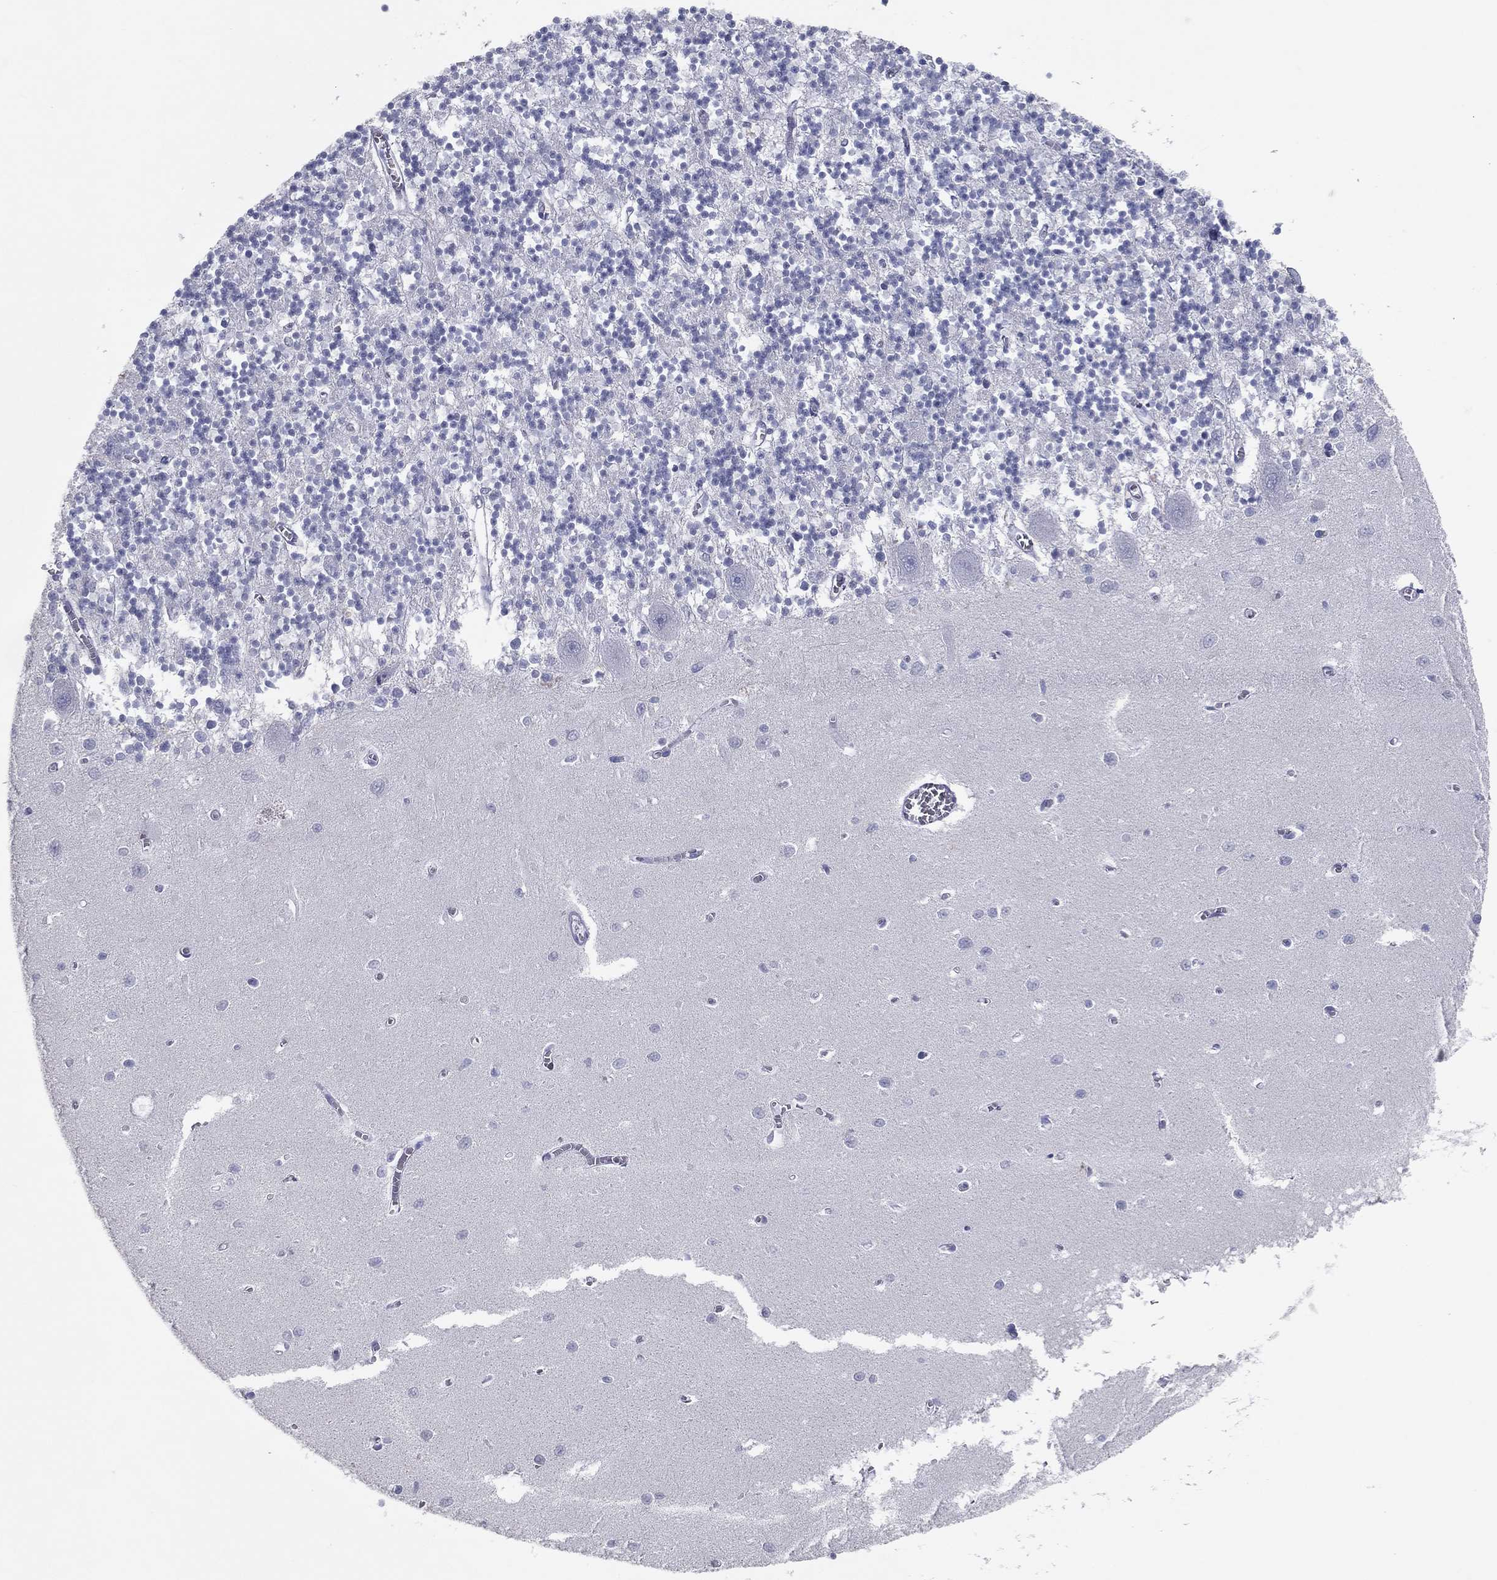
{"staining": {"intensity": "negative", "quantity": "none", "location": "none"}, "tissue": "cerebellum", "cell_type": "Cells in granular layer", "image_type": "normal", "snomed": [{"axis": "morphology", "description": "Normal tissue, NOS"}, {"axis": "topography", "description": "Cerebellum"}], "caption": "Image shows no protein staining in cells in granular layer of benign cerebellum. (DAB IHC, high magnification).", "gene": "CPT1B", "patient": {"sex": "female", "age": 64}}